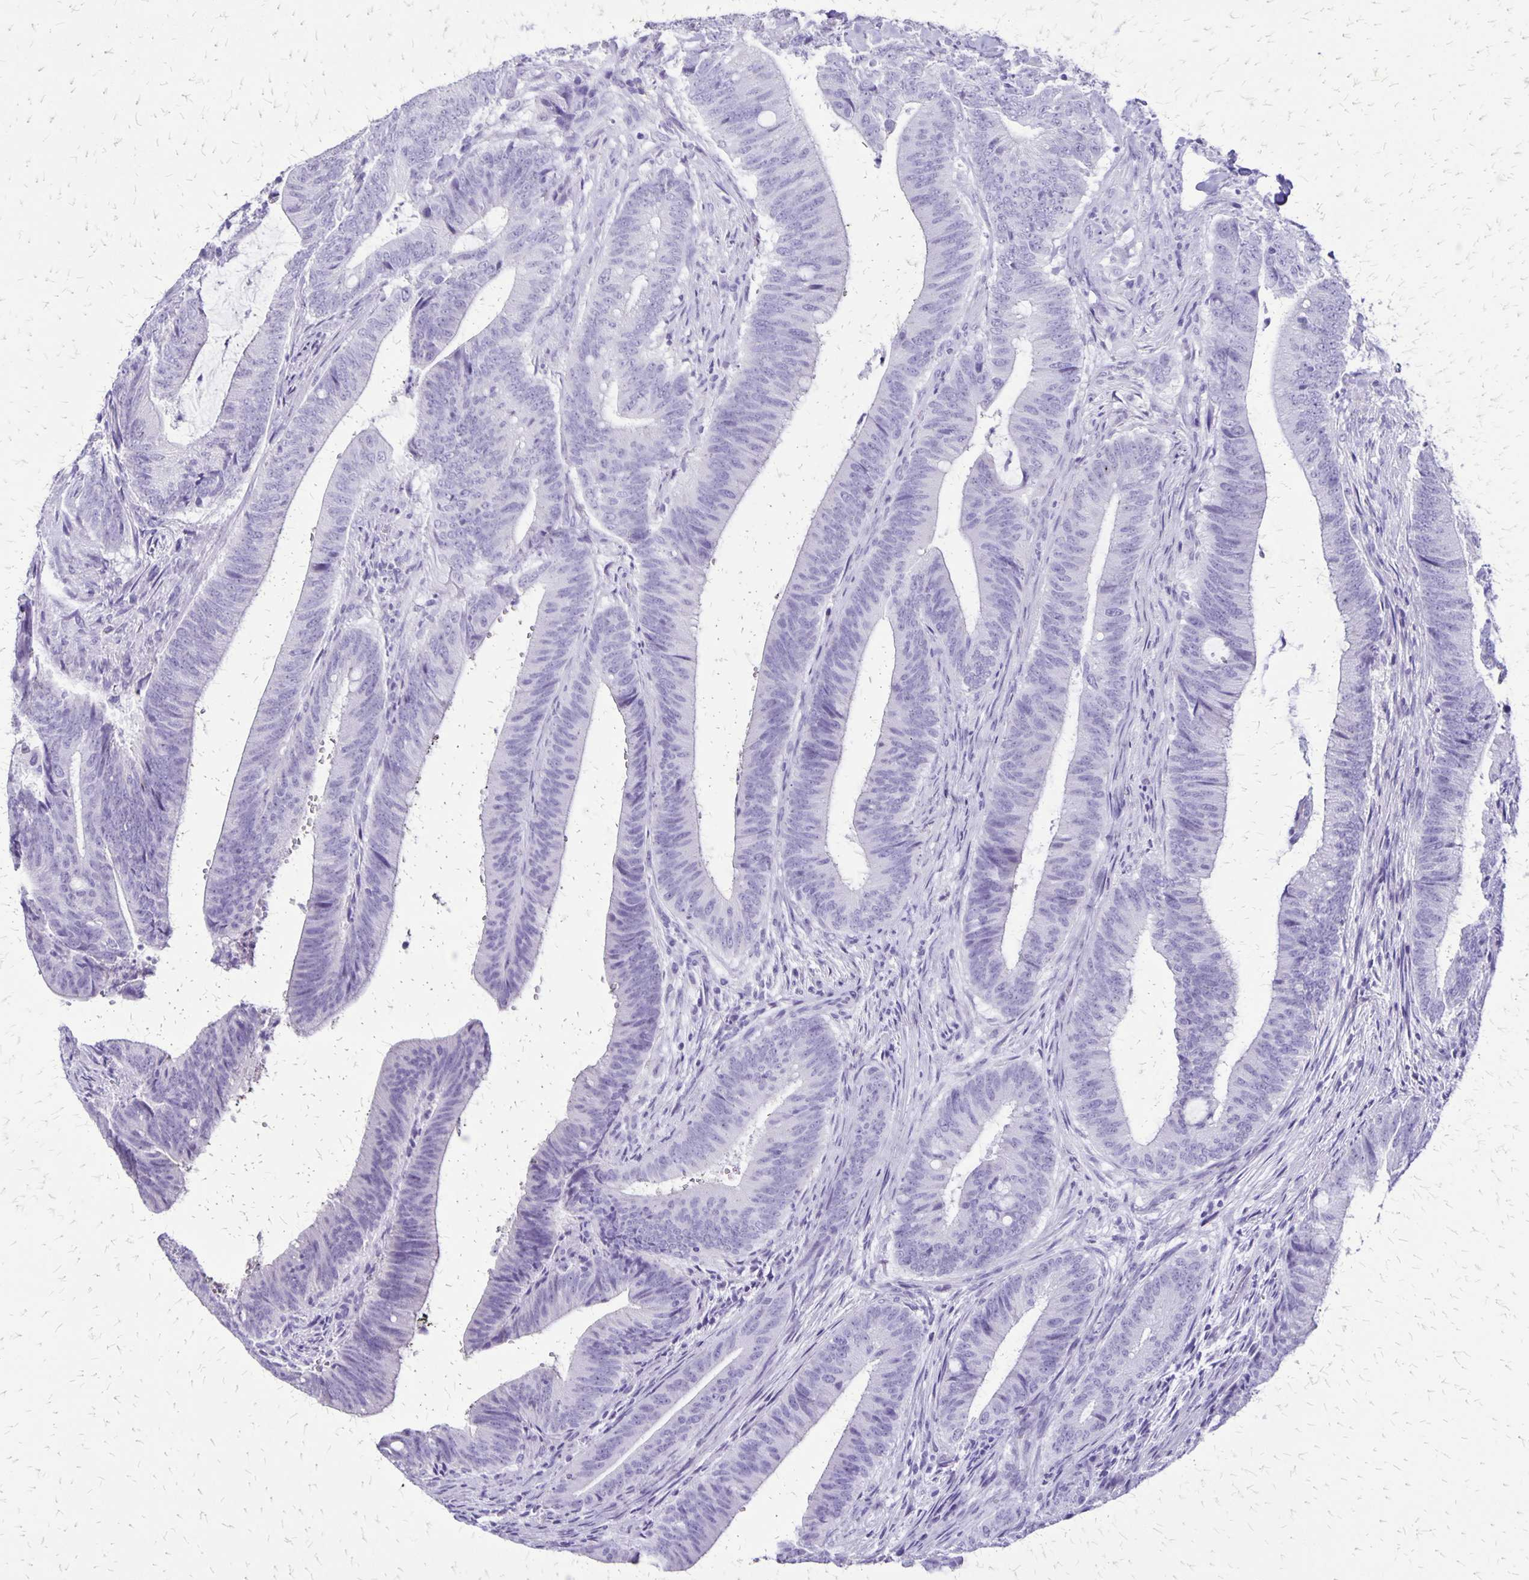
{"staining": {"intensity": "negative", "quantity": "none", "location": "none"}, "tissue": "colorectal cancer", "cell_type": "Tumor cells", "image_type": "cancer", "snomed": [{"axis": "morphology", "description": "Adenocarcinoma, NOS"}, {"axis": "topography", "description": "Colon"}], "caption": "The photomicrograph shows no significant positivity in tumor cells of colorectal cancer.", "gene": "SLC13A2", "patient": {"sex": "female", "age": 43}}